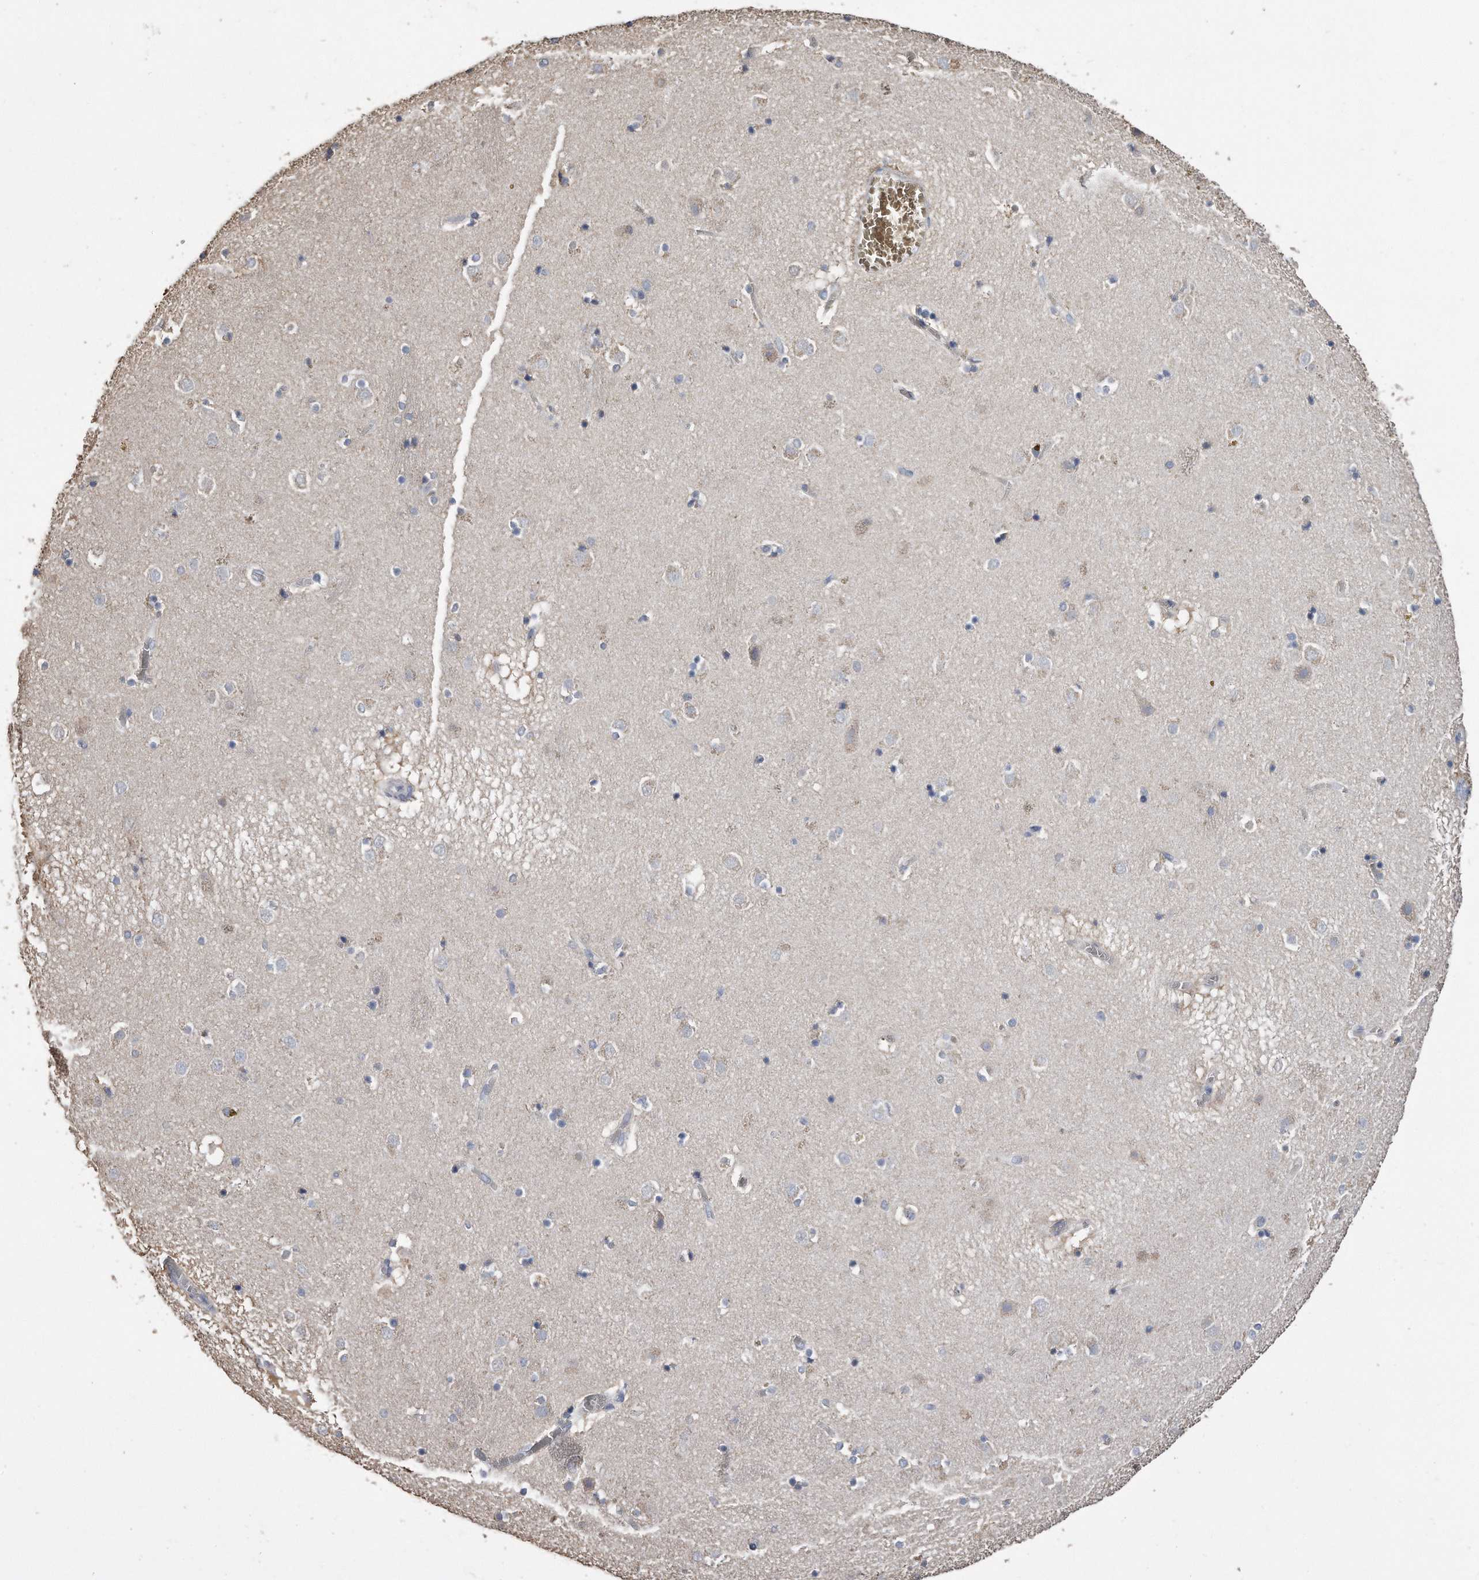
{"staining": {"intensity": "negative", "quantity": "none", "location": "none"}, "tissue": "caudate", "cell_type": "Glial cells", "image_type": "normal", "snomed": [{"axis": "morphology", "description": "Normal tissue, NOS"}, {"axis": "topography", "description": "Lateral ventricle wall"}], "caption": "A photomicrograph of caudate stained for a protein reveals no brown staining in glial cells.", "gene": "CDCP1", "patient": {"sex": "male", "age": 70}}